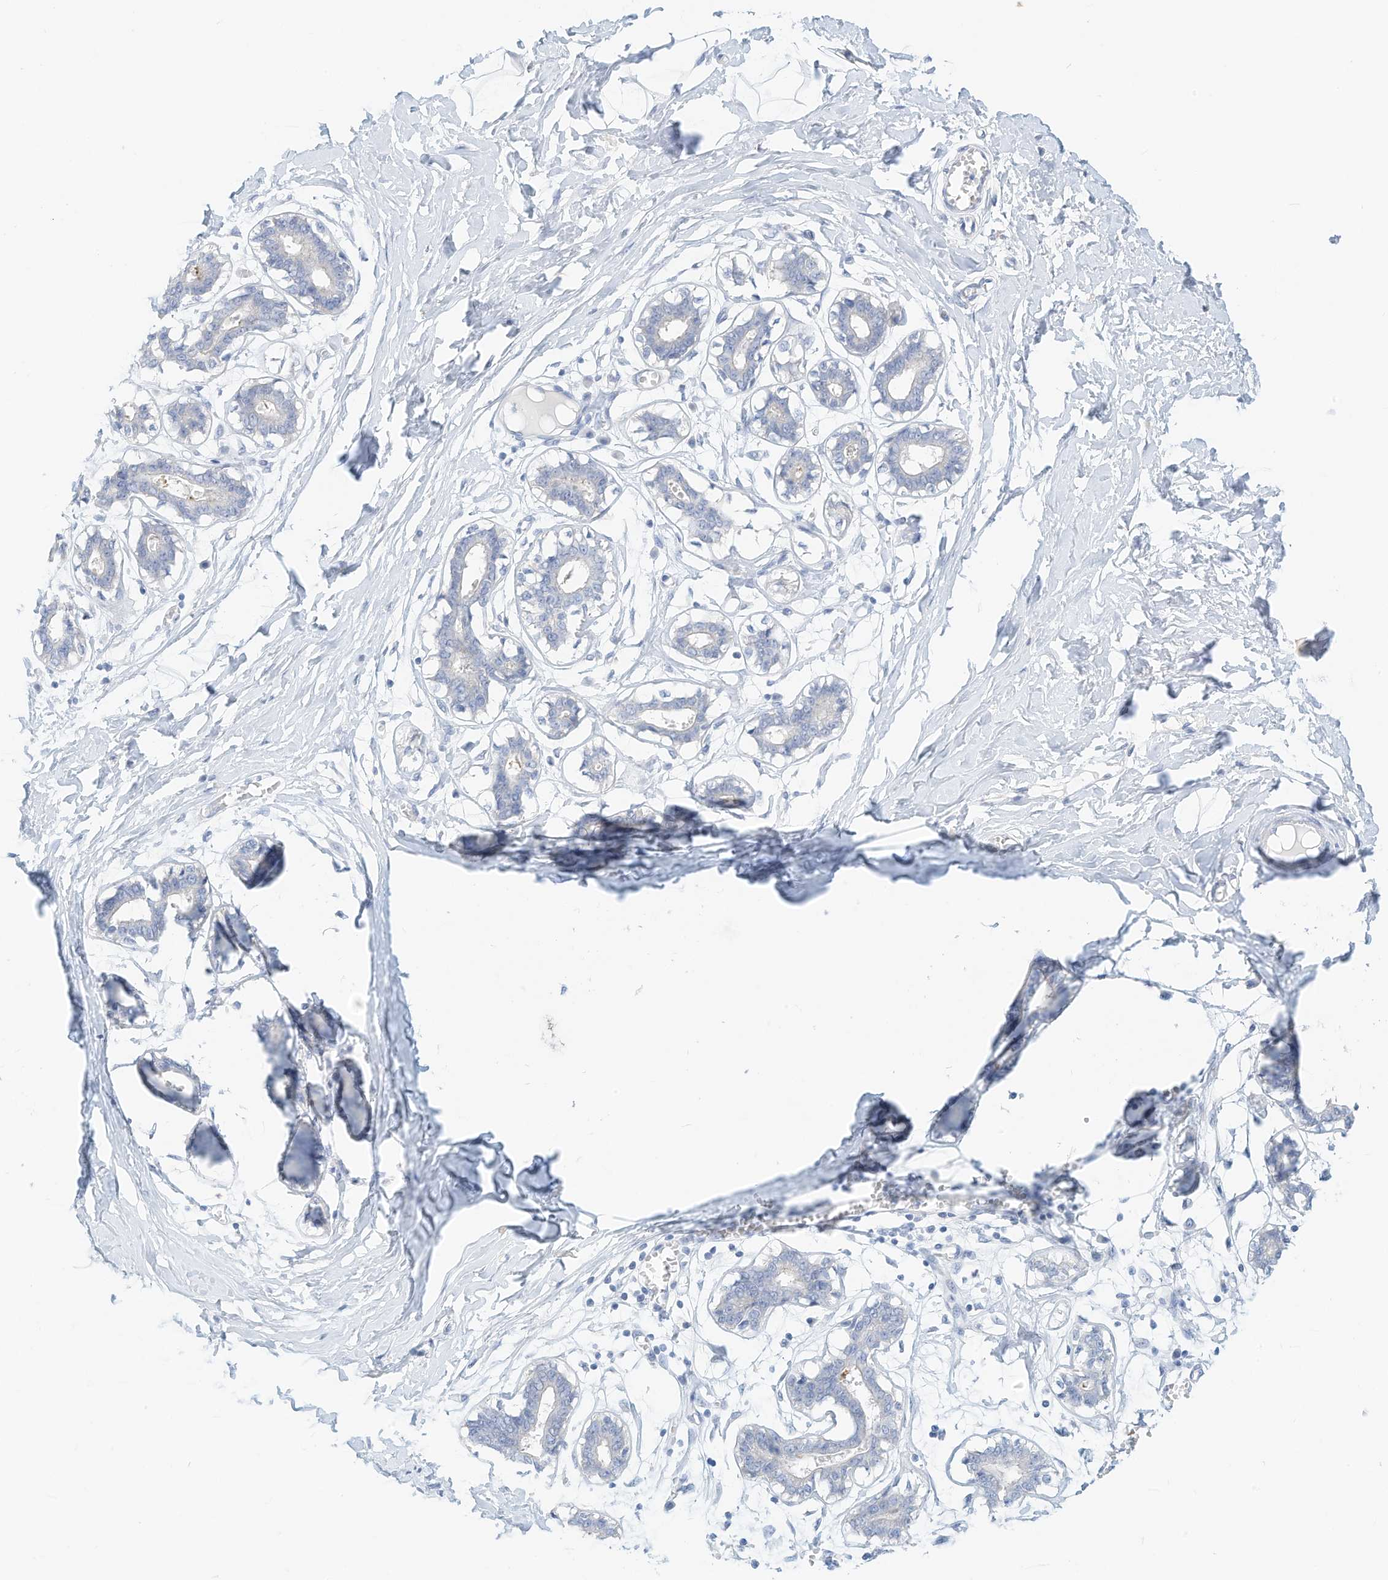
{"staining": {"intensity": "negative", "quantity": "none", "location": "none"}, "tissue": "breast", "cell_type": "Adipocytes", "image_type": "normal", "snomed": [{"axis": "morphology", "description": "Normal tissue, NOS"}, {"axis": "topography", "description": "Breast"}], "caption": "Immunohistochemistry (IHC) photomicrograph of benign human breast stained for a protein (brown), which reveals no positivity in adipocytes.", "gene": "SPOCD1", "patient": {"sex": "female", "age": 27}}